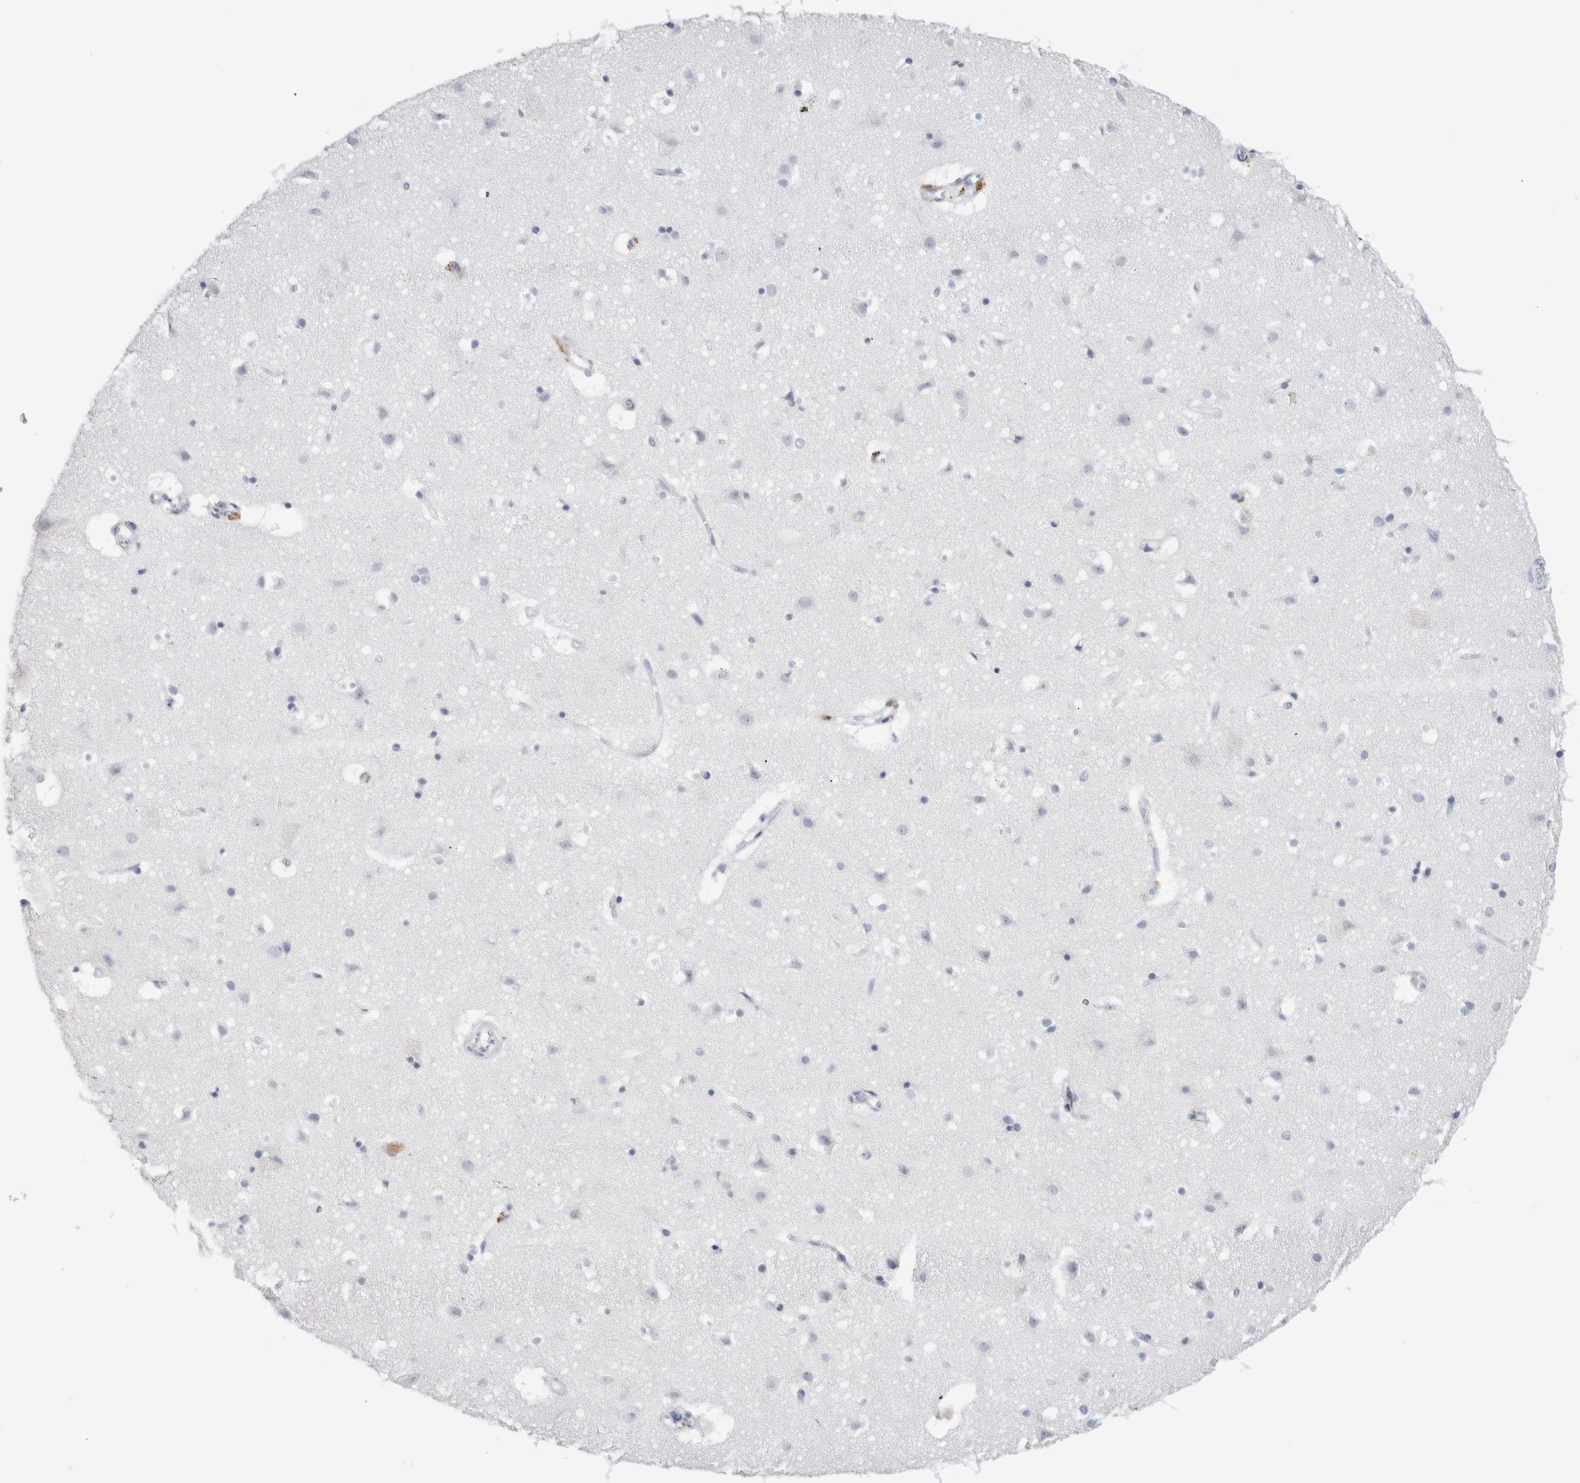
{"staining": {"intensity": "moderate", "quantity": "<25%", "location": "cytoplasmic/membranous"}, "tissue": "cerebral cortex", "cell_type": "Endothelial cells", "image_type": "normal", "snomed": [{"axis": "morphology", "description": "Normal tissue, NOS"}, {"axis": "topography", "description": "Cerebral cortex"}], "caption": "Immunohistochemistry (IHC) (DAB) staining of unremarkable human cerebral cortex reveals moderate cytoplasmic/membranous protein expression in about <25% of endothelial cells. The staining was performed using DAB (3,3'-diaminobenzidine), with brown indicating positive protein expression. Nuclei are stained blue with hematoxylin.", "gene": "S100A12", "patient": {"sex": "male", "age": 54}}